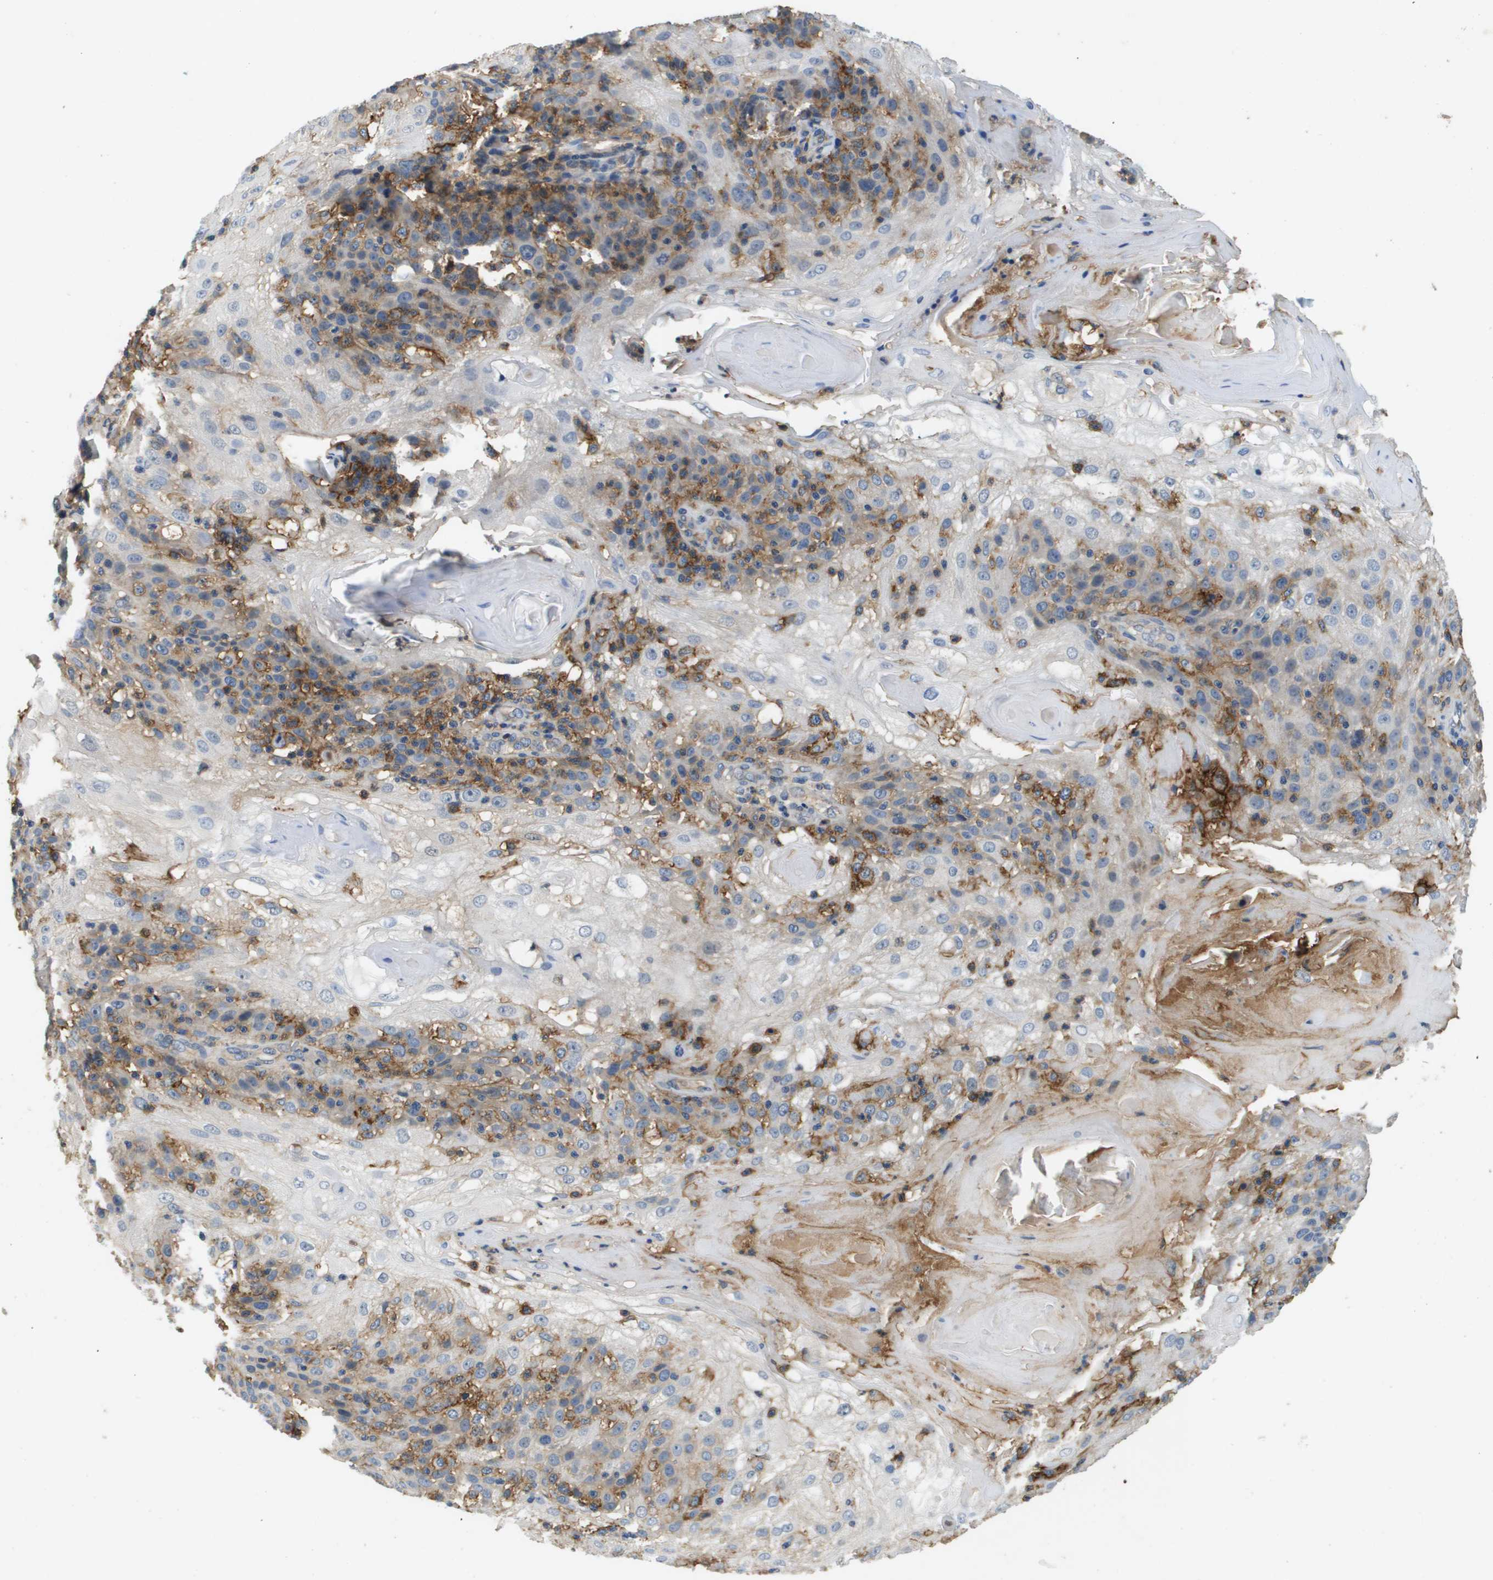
{"staining": {"intensity": "moderate", "quantity": ">75%", "location": "cytoplasmic/membranous"}, "tissue": "skin cancer", "cell_type": "Tumor cells", "image_type": "cancer", "snomed": [{"axis": "morphology", "description": "Normal tissue, NOS"}, {"axis": "morphology", "description": "Squamous cell carcinoma, NOS"}, {"axis": "topography", "description": "Skin"}], "caption": "Human squamous cell carcinoma (skin) stained with a protein marker demonstrates moderate staining in tumor cells.", "gene": "SLC16A3", "patient": {"sex": "female", "age": 83}}